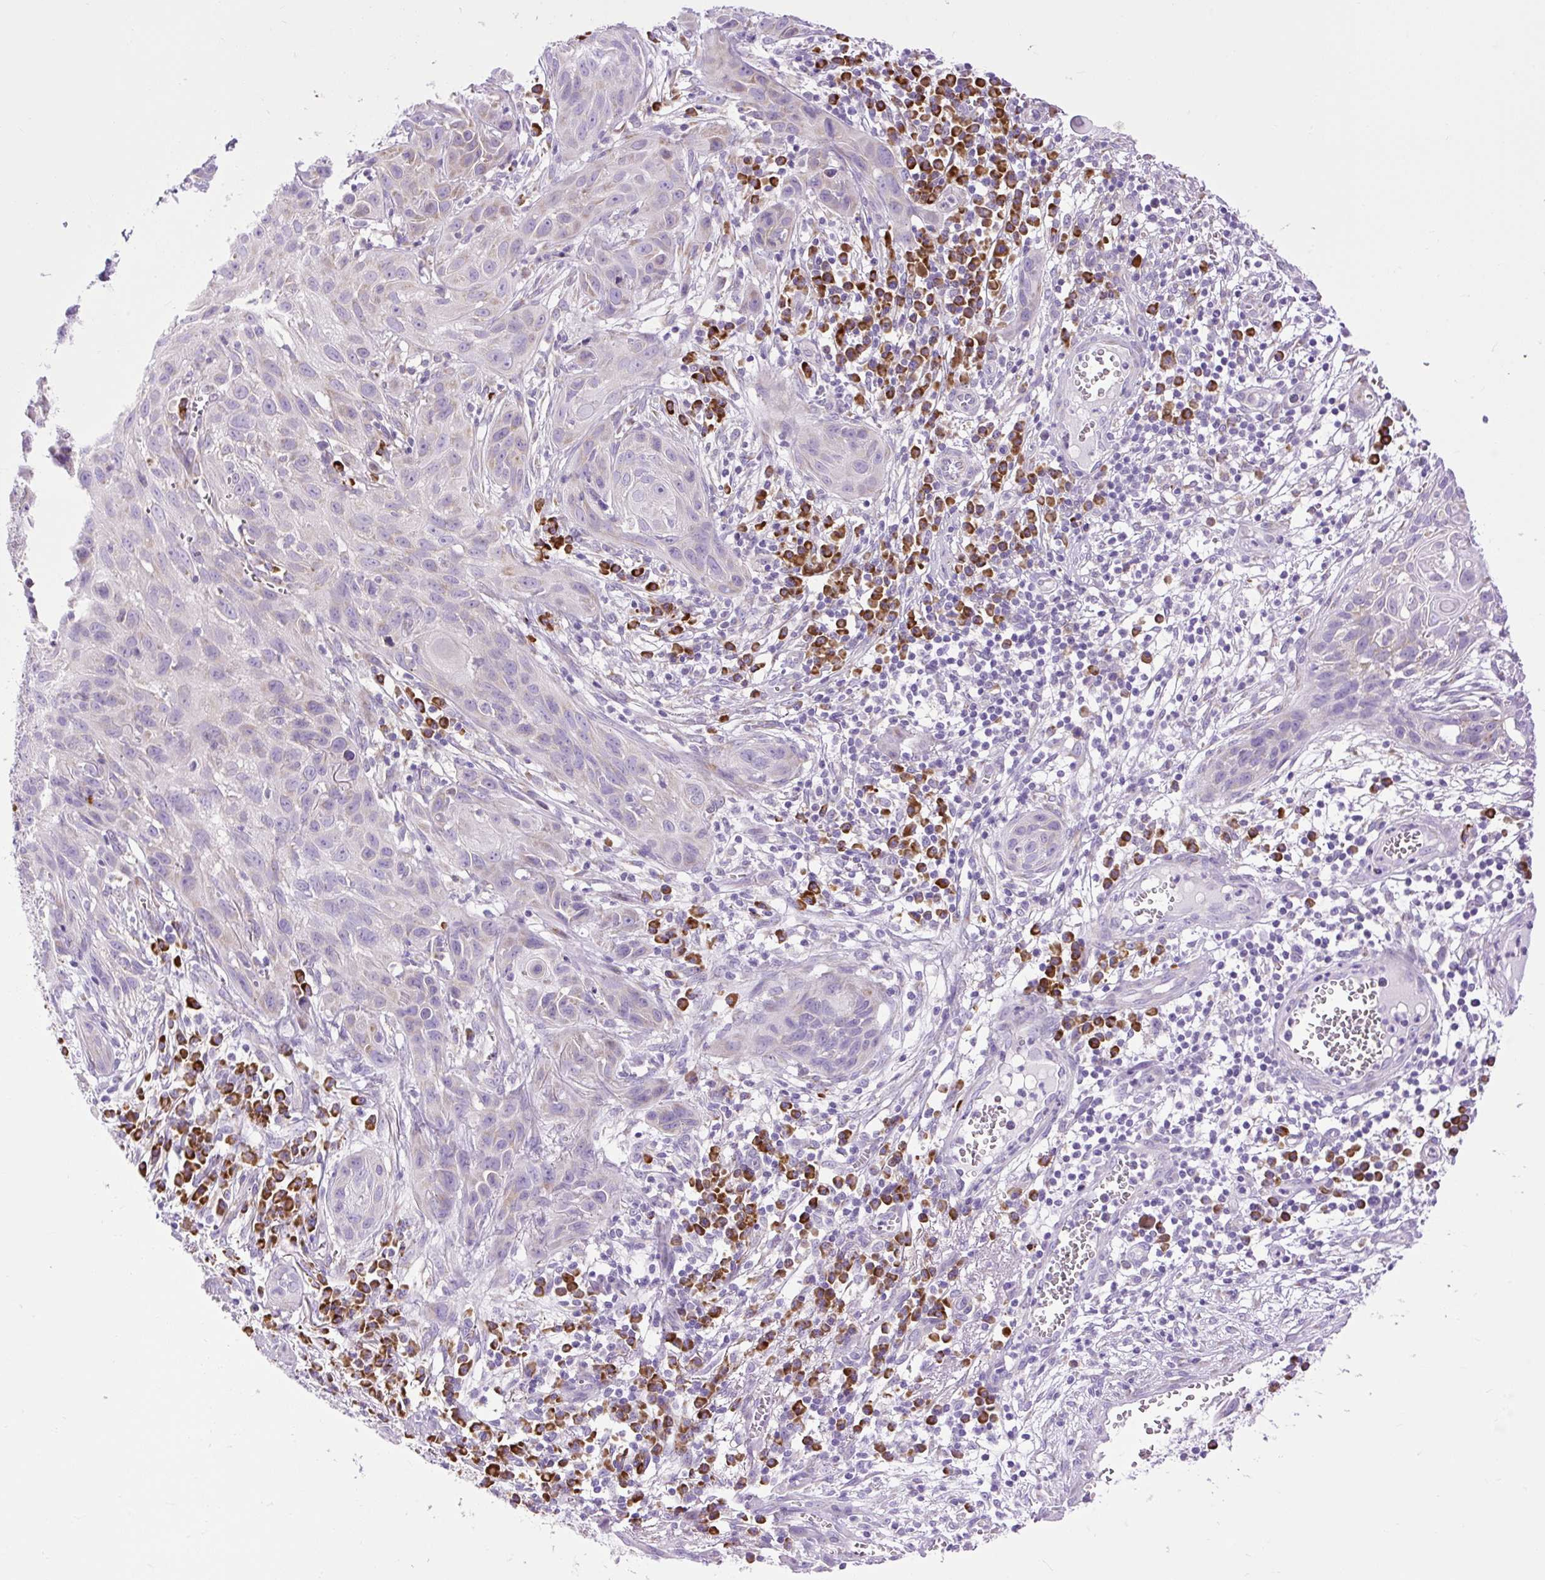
{"staining": {"intensity": "weak", "quantity": "25%-75%", "location": "cytoplasmic/membranous"}, "tissue": "skin cancer", "cell_type": "Tumor cells", "image_type": "cancer", "snomed": [{"axis": "morphology", "description": "Squamous cell carcinoma, NOS"}, {"axis": "topography", "description": "Skin"}, {"axis": "topography", "description": "Vulva"}], "caption": "Weak cytoplasmic/membranous protein expression is present in approximately 25%-75% of tumor cells in skin cancer. The staining is performed using DAB (3,3'-diaminobenzidine) brown chromogen to label protein expression. The nuclei are counter-stained blue using hematoxylin.", "gene": "DDOST", "patient": {"sex": "female", "age": 83}}